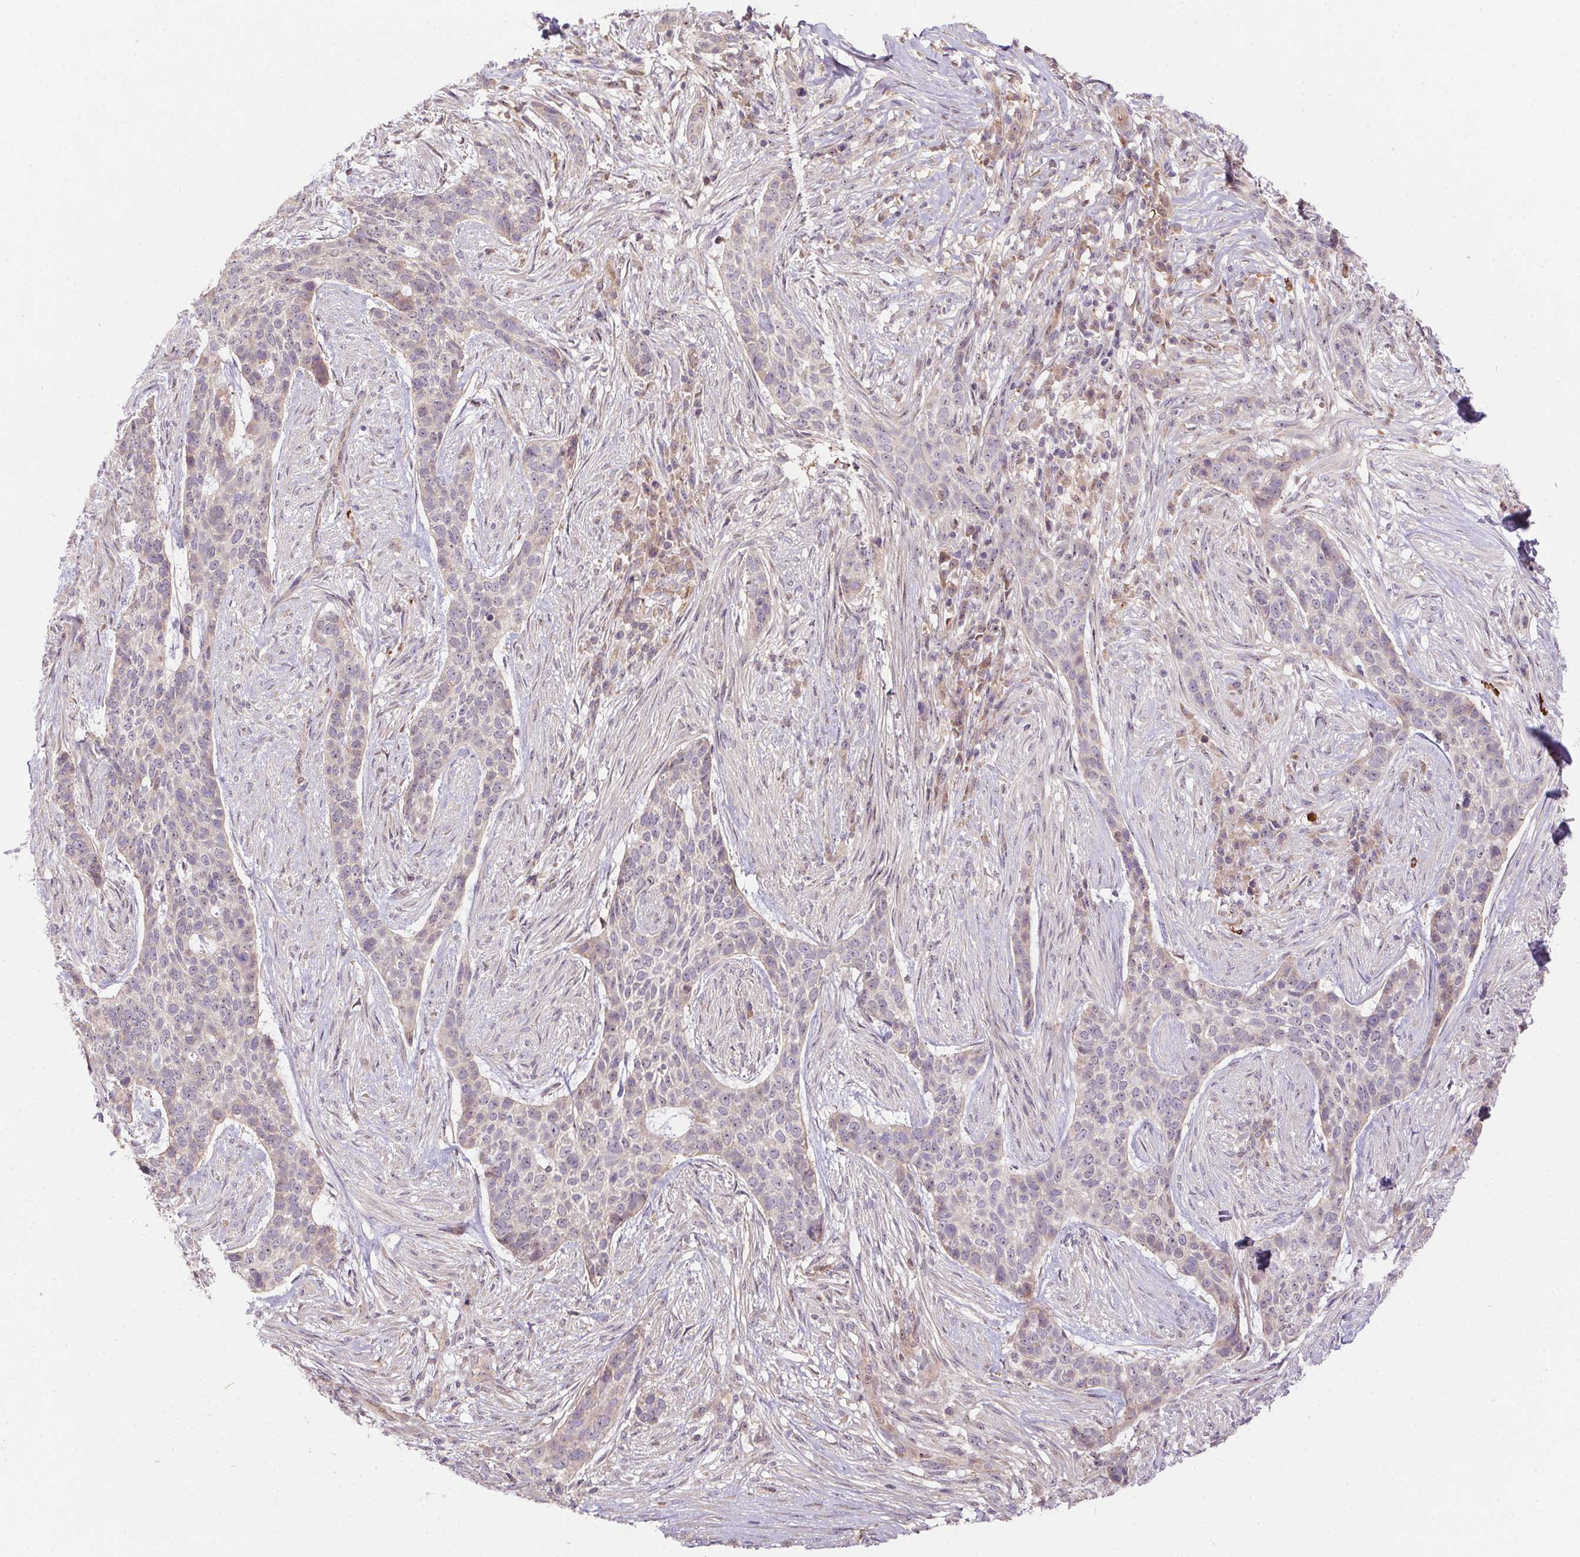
{"staining": {"intensity": "weak", "quantity": "<25%", "location": "cytoplasmic/membranous"}, "tissue": "skin cancer", "cell_type": "Tumor cells", "image_type": "cancer", "snomed": [{"axis": "morphology", "description": "Basal cell carcinoma"}, {"axis": "topography", "description": "Skin"}], "caption": "The image shows no significant positivity in tumor cells of skin cancer. (DAB (3,3'-diaminobenzidine) immunohistochemistry (IHC) visualized using brightfield microscopy, high magnification).", "gene": "NUDT16", "patient": {"sex": "female", "age": 69}}